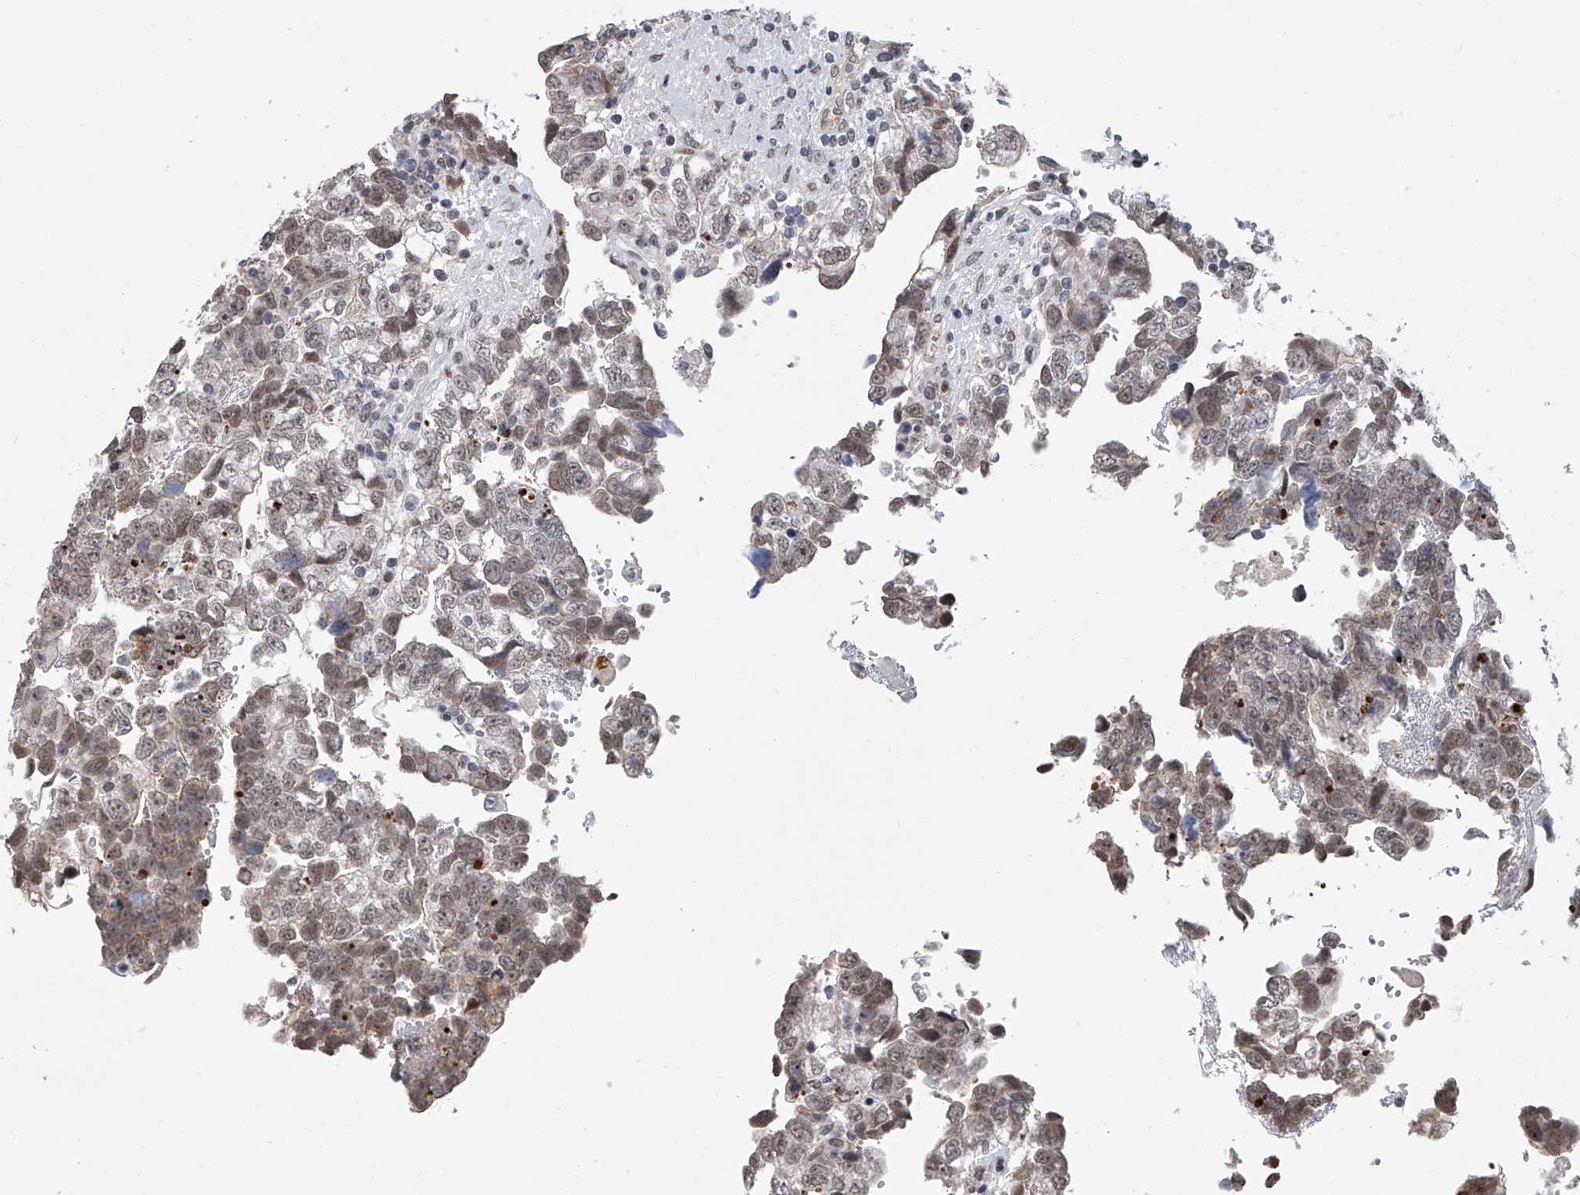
{"staining": {"intensity": "weak", "quantity": ">75%", "location": "nuclear"}, "tissue": "testis cancer", "cell_type": "Tumor cells", "image_type": "cancer", "snomed": [{"axis": "morphology", "description": "Carcinoma, Embryonal, NOS"}, {"axis": "topography", "description": "Testis"}], "caption": "Immunohistochemistry (IHC) micrograph of human embryonal carcinoma (testis) stained for a protein (brown), which demonstrates low levels of weak nuclear expression in approximately >75% of tumor cells.", "gene": "ZNF426", "patient": {"sex": "male", "age": 37}}